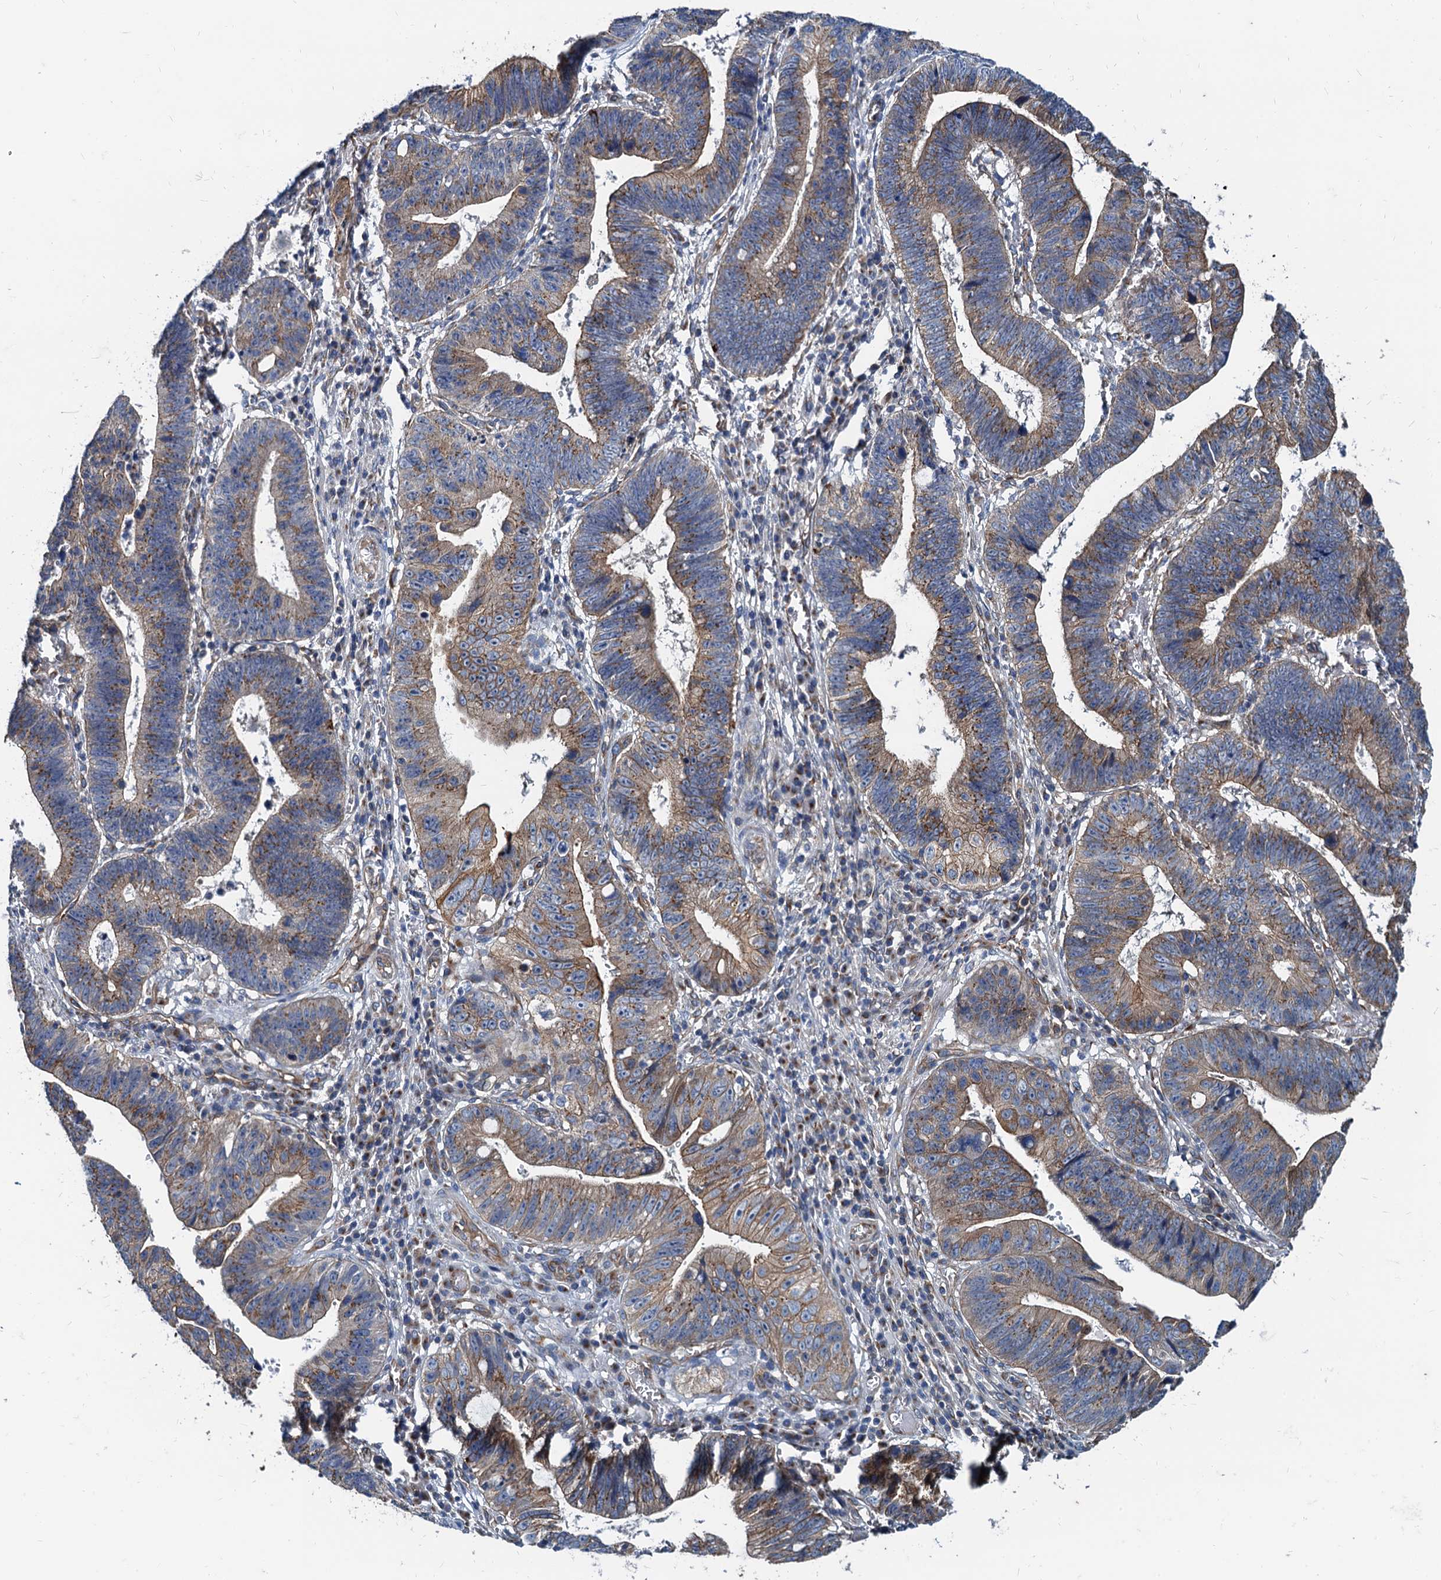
{"staining": {"intensity": "moderate", "quantity": ">75%", "location": "cytoplasmic/membranous"}, "tissue": "stomach cancer", "cell_type": "Tumor cells", "image_type": "cancer", "snomed": [{"axis": "morphology", "description": "Adenocarcinoma, NOS"}, {"axis": "topography", "description": "Stomach"}], "caption": "A photomicrograph of stomach adenocarcinoma stained for a protein shows moderate cytoplasmic/membranous brown staining in tumor cells.", "gene": "NGRN", "patient": {"sex": "male", "age": 59}}